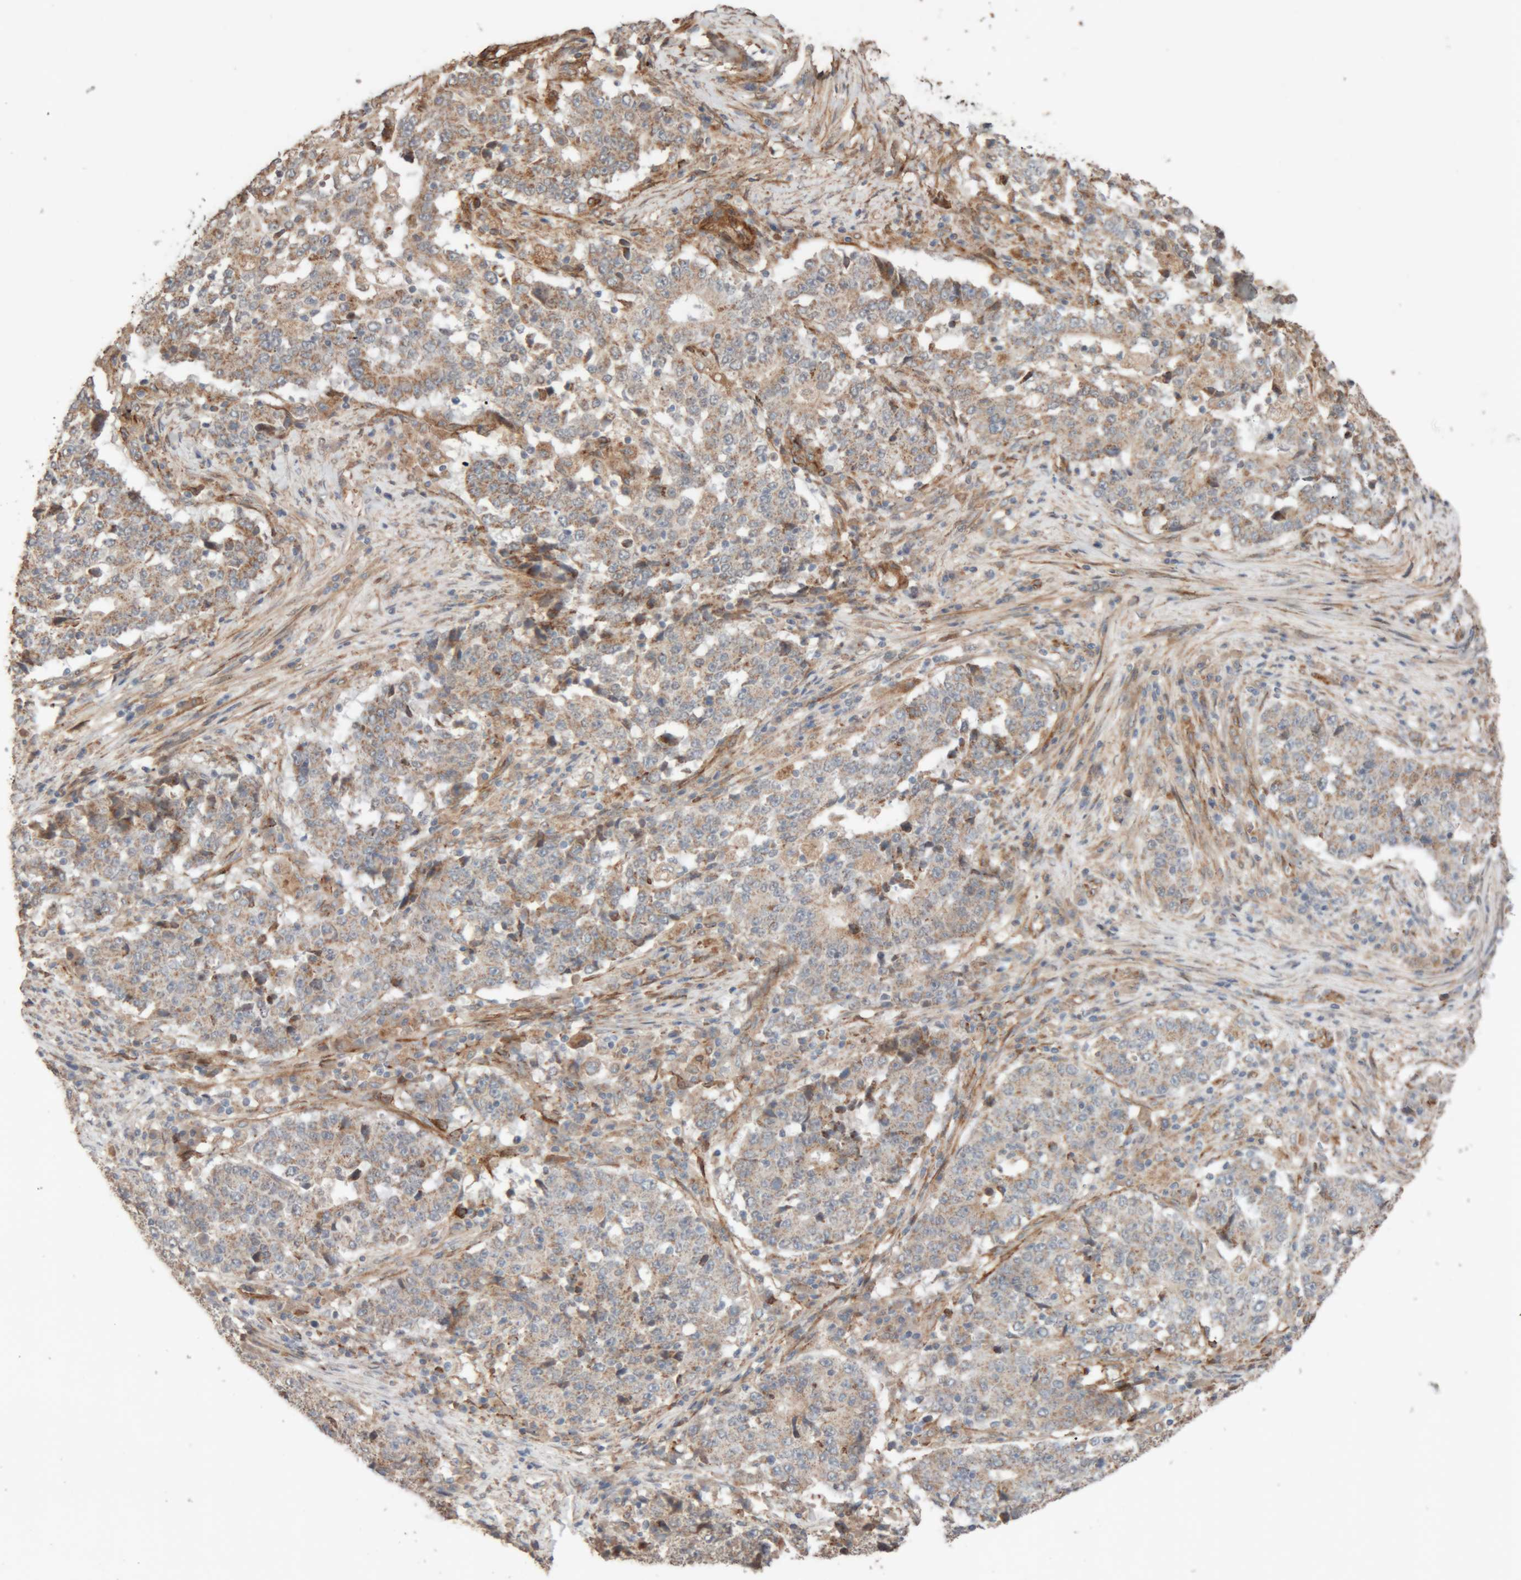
{"staining": {"intensity": "weak", "quantity": ">75%", "location": "cytoplasmic/membranous"}, "tissue": "stomach cancer", "cell_type": "Tumor cells", "image_type": "cancer", "snomed": [{"axis": "morphology", "description": "Adenocarcinoma, NOS"}, {"axis": "topography", "description": "Stomach"}], "caption": "Stomach cancer stained with immunohistochemistry demonstrates weak cytoplasmic/membranous positivity in about >75% of tumor cells.", "gene": "RAB32", "patient": {"sex": "male", "age": 59}}